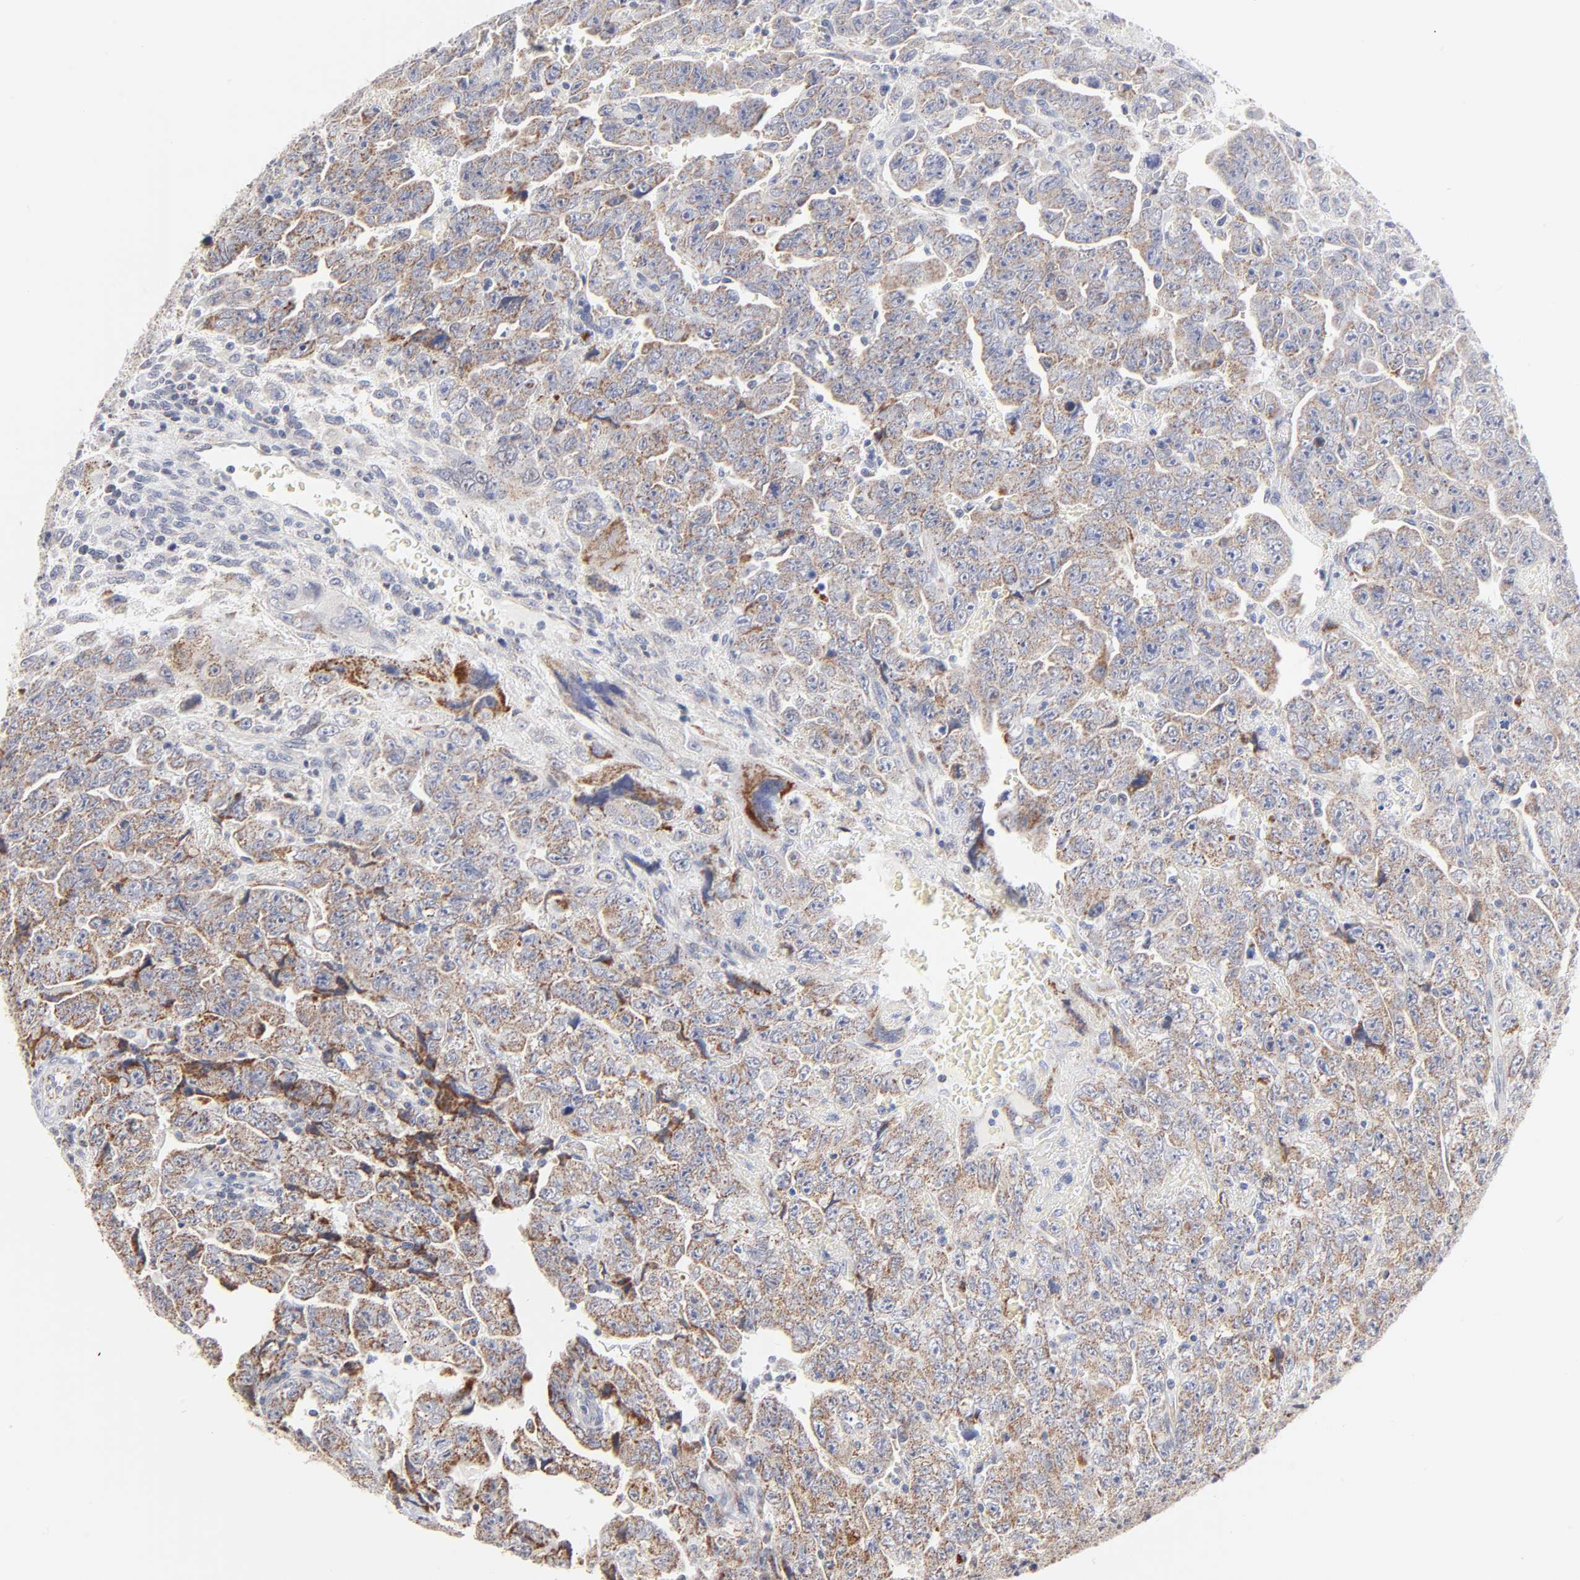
{"staining": {"intensity": "moderate", "quantity": ">75%", "location": "cytoplasmic/membranous"}, "tissue": "testis cancer", "cell_type": "Tumor cells", "image_type": "cancer", "snomed": [{"axis": "morphology", "description": "Carcinoma, Embryonal, NOS"}, {"axis": "topography", "description": "Testis"}], "caption": "Immunohistochemistry photomicrograph of human testis cancer (embryonal carcinoma) stained for a protein (brown), which shows medium levels of moderate cytoplasmic/membranous expression in approximately >75% of tumor cells.", "gene": "MRPL58", "patient": {"sex": "male", "age": 28}}